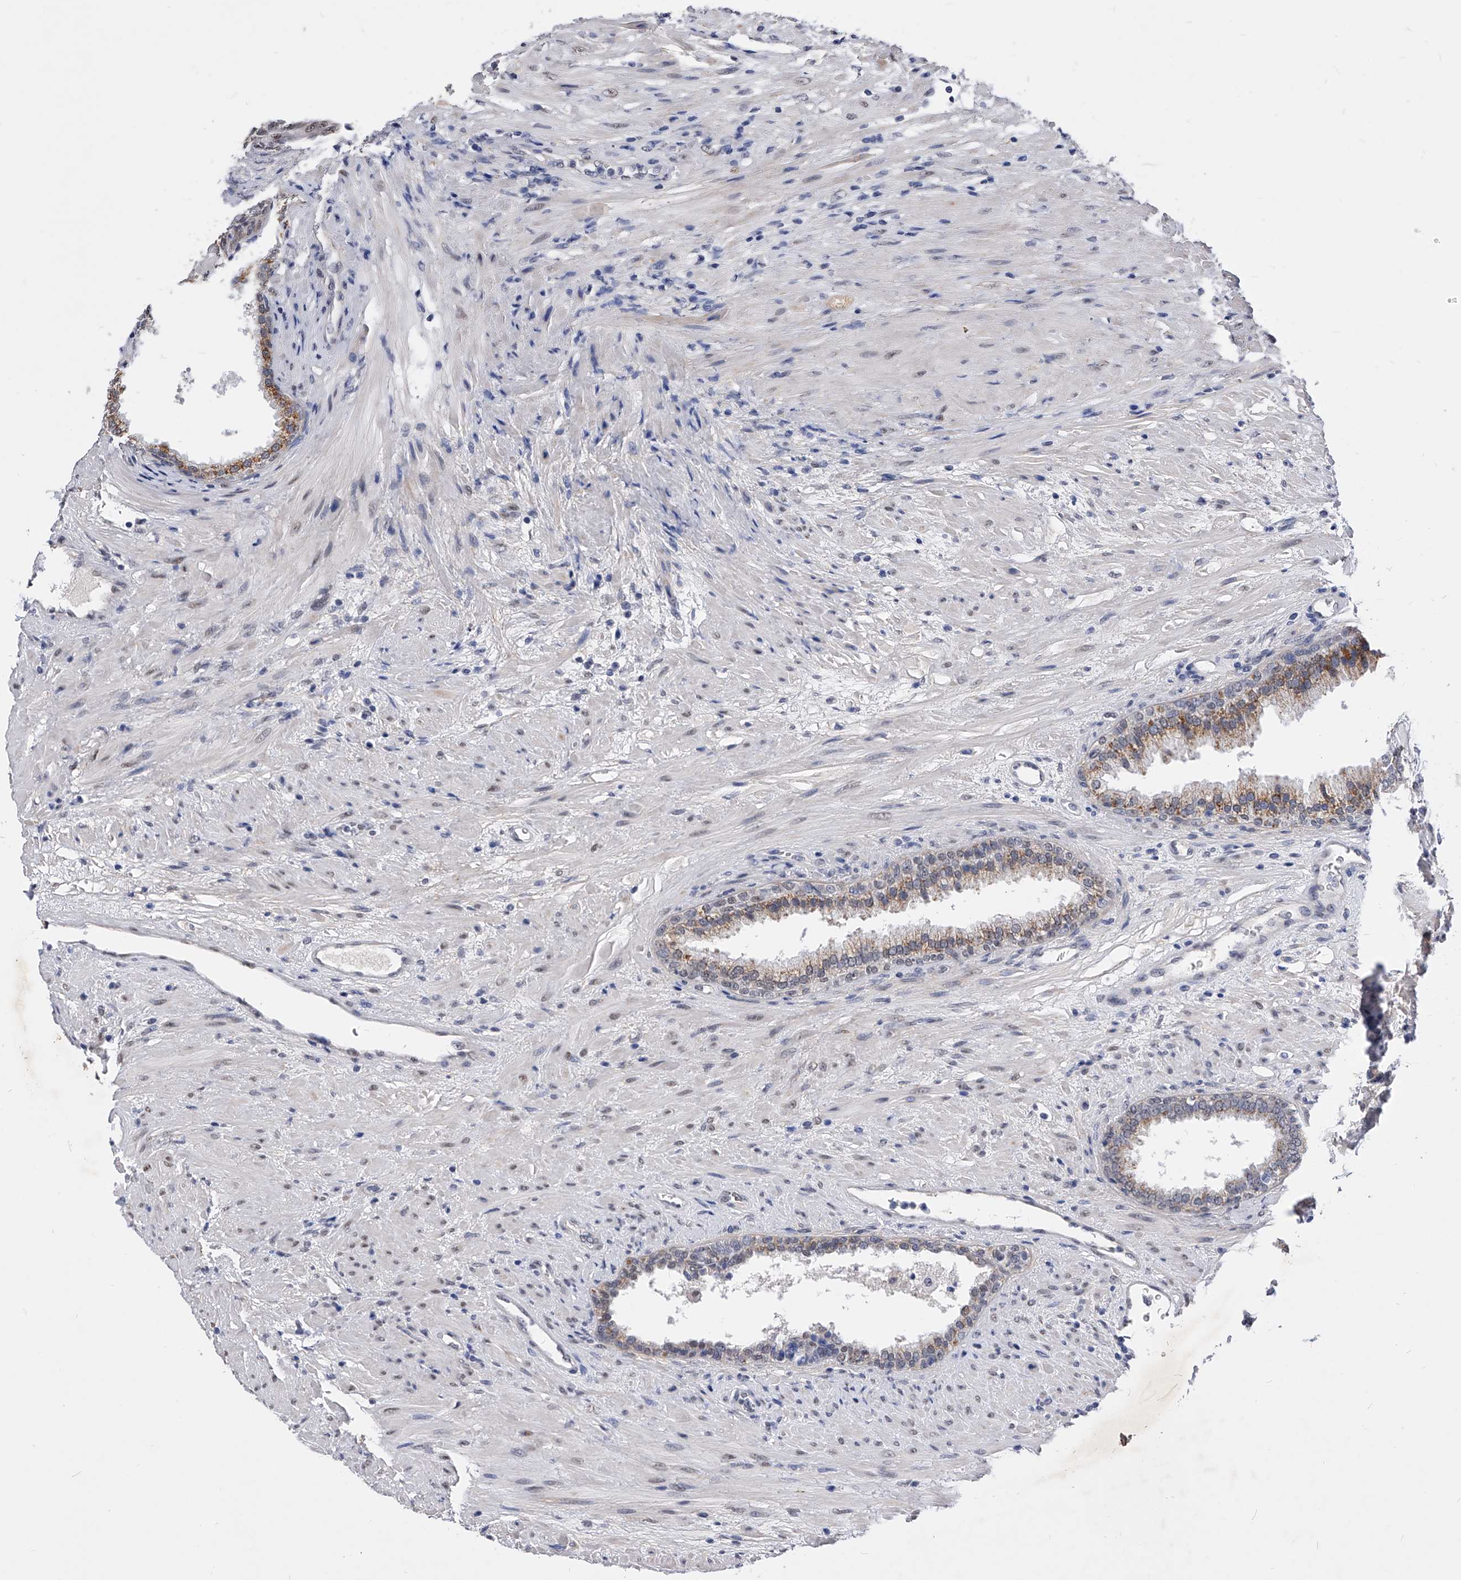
{"staining": {"intensity": "moderate", "quantity": "25%-75%", "location": "cytoplasmic/membranous"}, "tissue": "prostate", "cell_type": "Glandular cells", "image_type": "normal", "snomed": [{"axis": "morphology", "description": "Normal tissue, NOS"}, {"axis": "topography", "description": "Prostate"}], "caption": "Immunohistochemical staining of benign human prostate reveals moderate cytoplasmic/membranous protein positivity in about 25%-75% of glandular cells. The staining was performed using DAB, with brown indicating positive protein expression. Nuclei are stained blue with hematoxylin.", "gene": "ZNF529", "patient": {"sex": "male", "age": 76}}